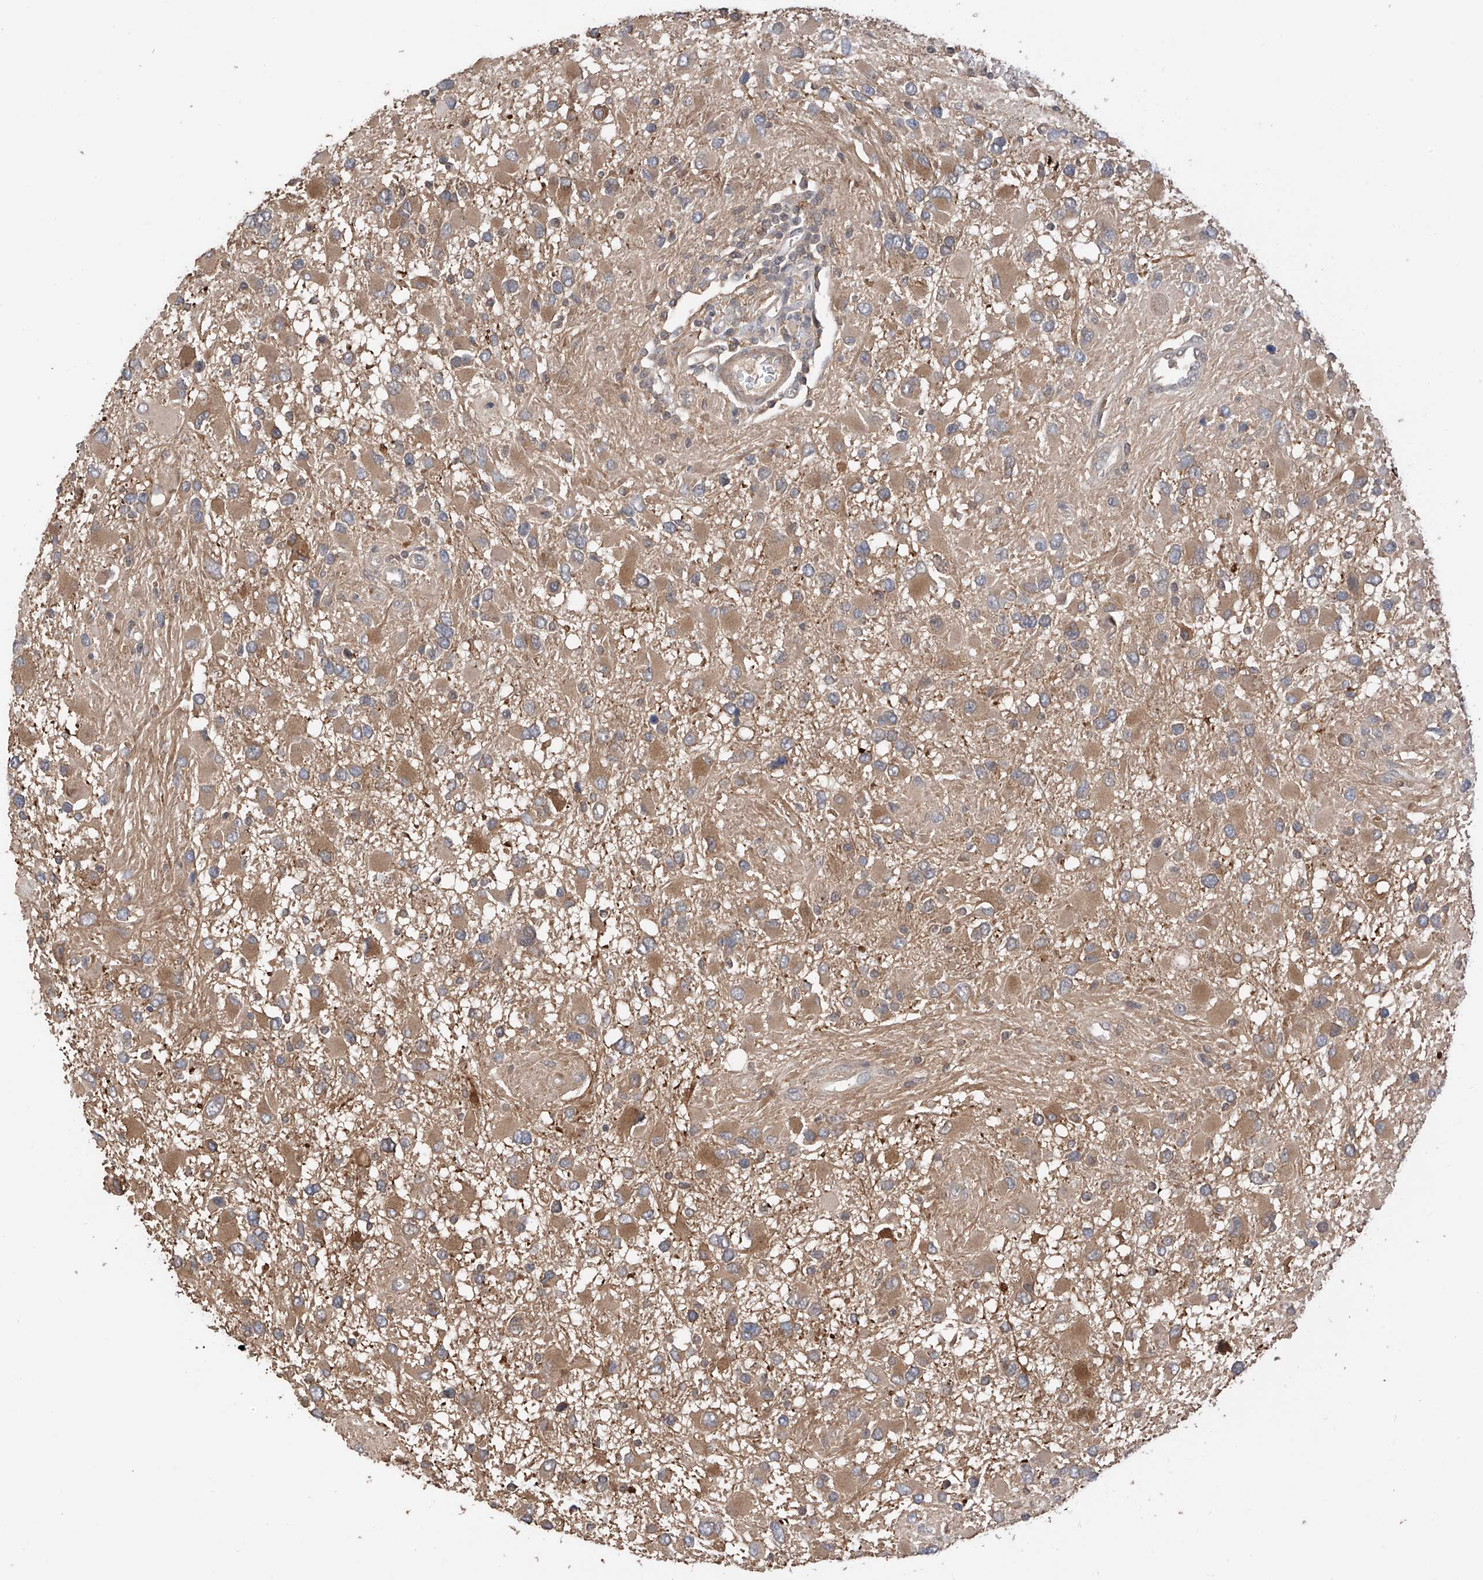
{"staining": {"intensity": "moderate", "quantity": ">75%", "location": "cytoplasmic/membranous"}, "tissue": "glioma", "cell_type": "Tumor cells", "image_type": "cancer", "snomed": [{"axis": "morphology", "description": "Glioma, malignant, High grade"}, {"axis": "topography", "description": "Brain"}], "caption": "Brown immunohistochemical staining in human glioma demonstrates moderate cytoplasmic/membranous staining in approximately >75% of tumor cells.", "gene": "RPAIN", "patient": {"sex": "male", "age": 53}}